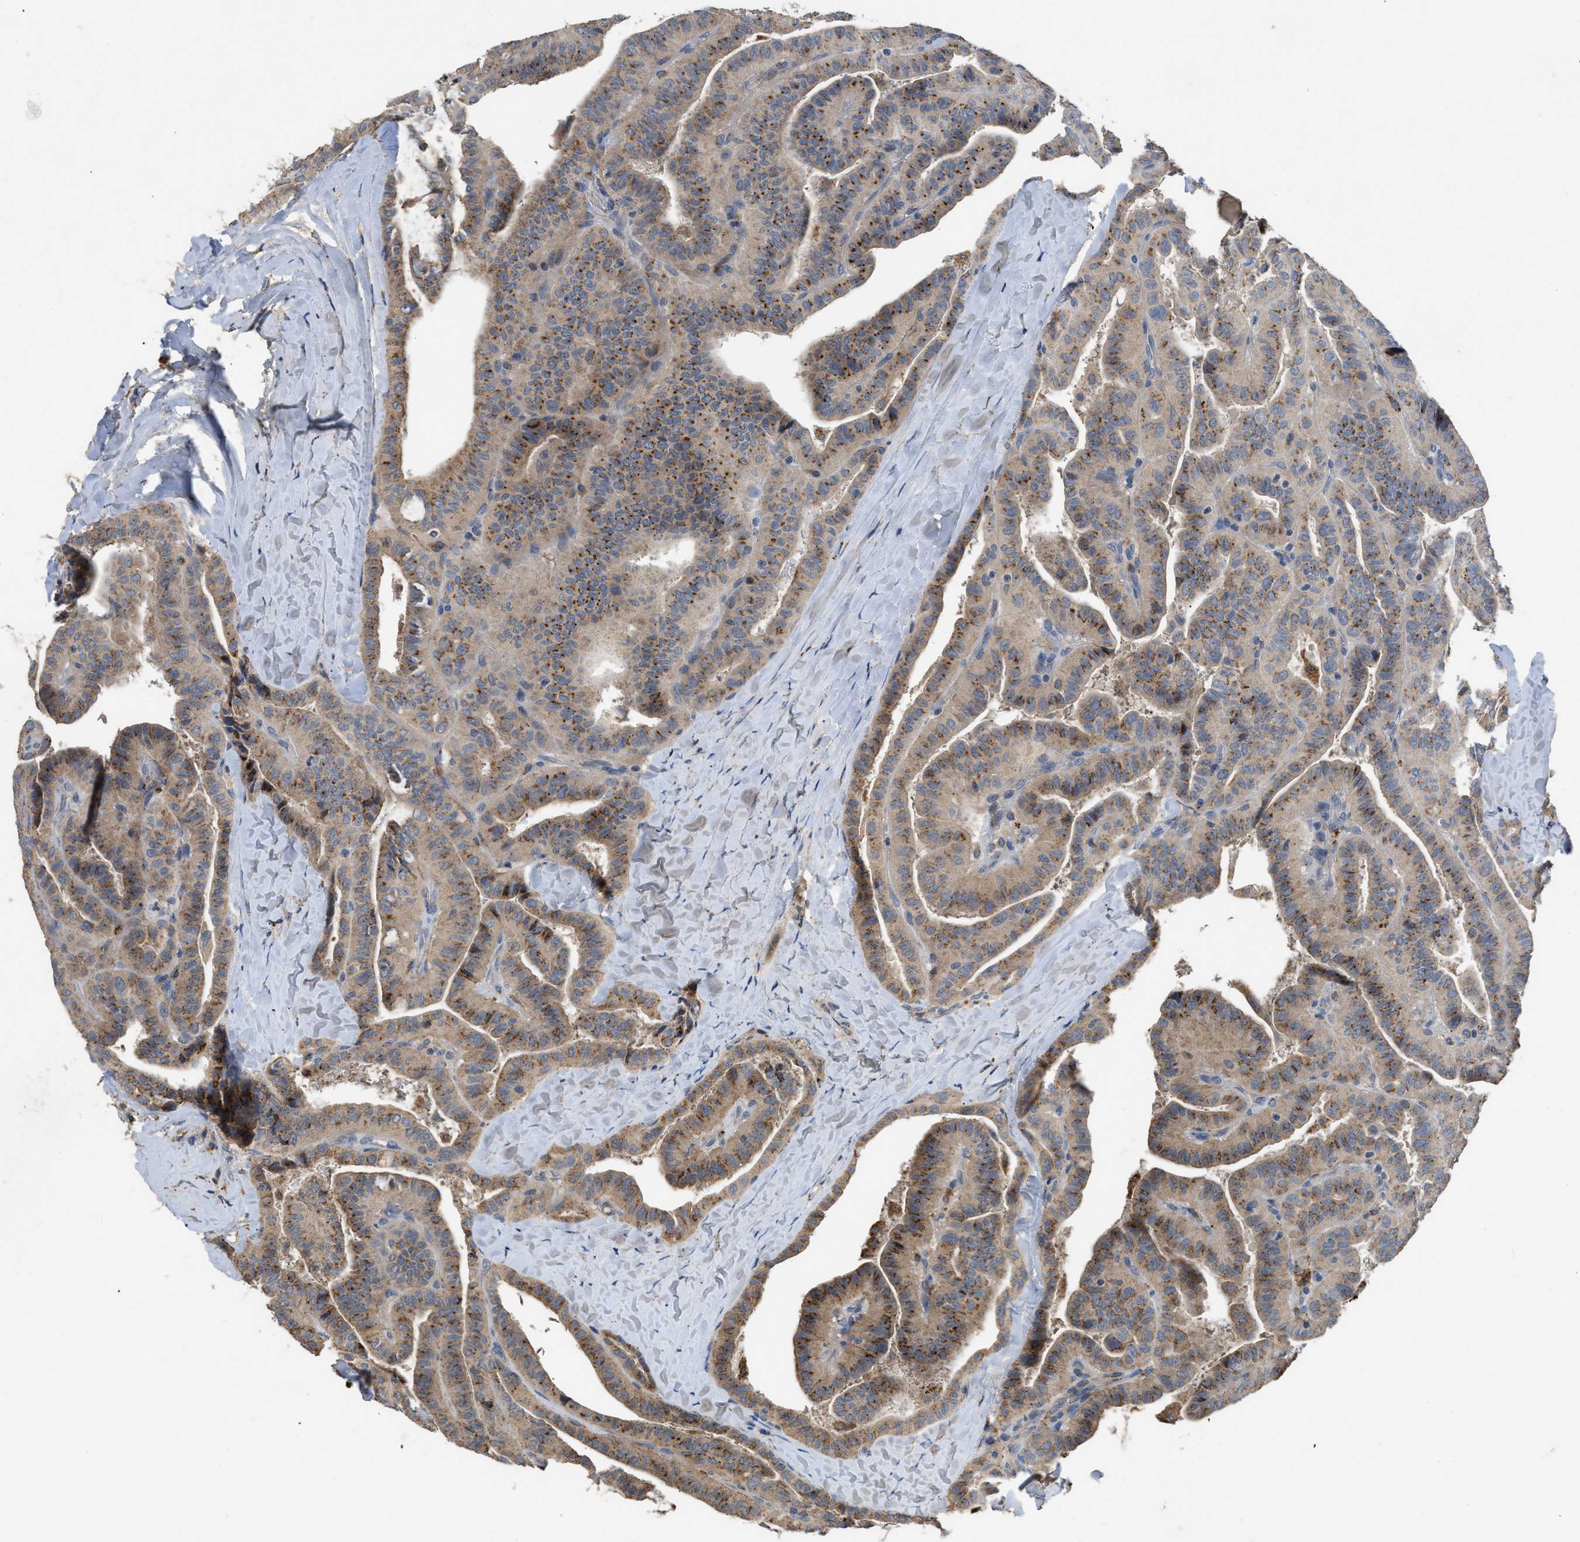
{"staining": {"intensity": "moderate", "quantity": ">75%", "location": "cytoplasmic/membranous"}, "tissue": "thyroid cancer", "cell_type": "Tumor cells", "image_type": "cancer", "snomed": [{"axis": "morphology", "description": "Papillary adenocarcinoma, NOS"}, {"axis": "topography", "description": "Thyroid gland"}], "caption": "Papillary adenocarcinoma (thyroid) stained with a brown dye displays moderate cytoplasmic/membranous positive staining in approximately >75% of tumor cells.", "gene": "SIK2", "patient": {"sex": "male", "age": 77}}